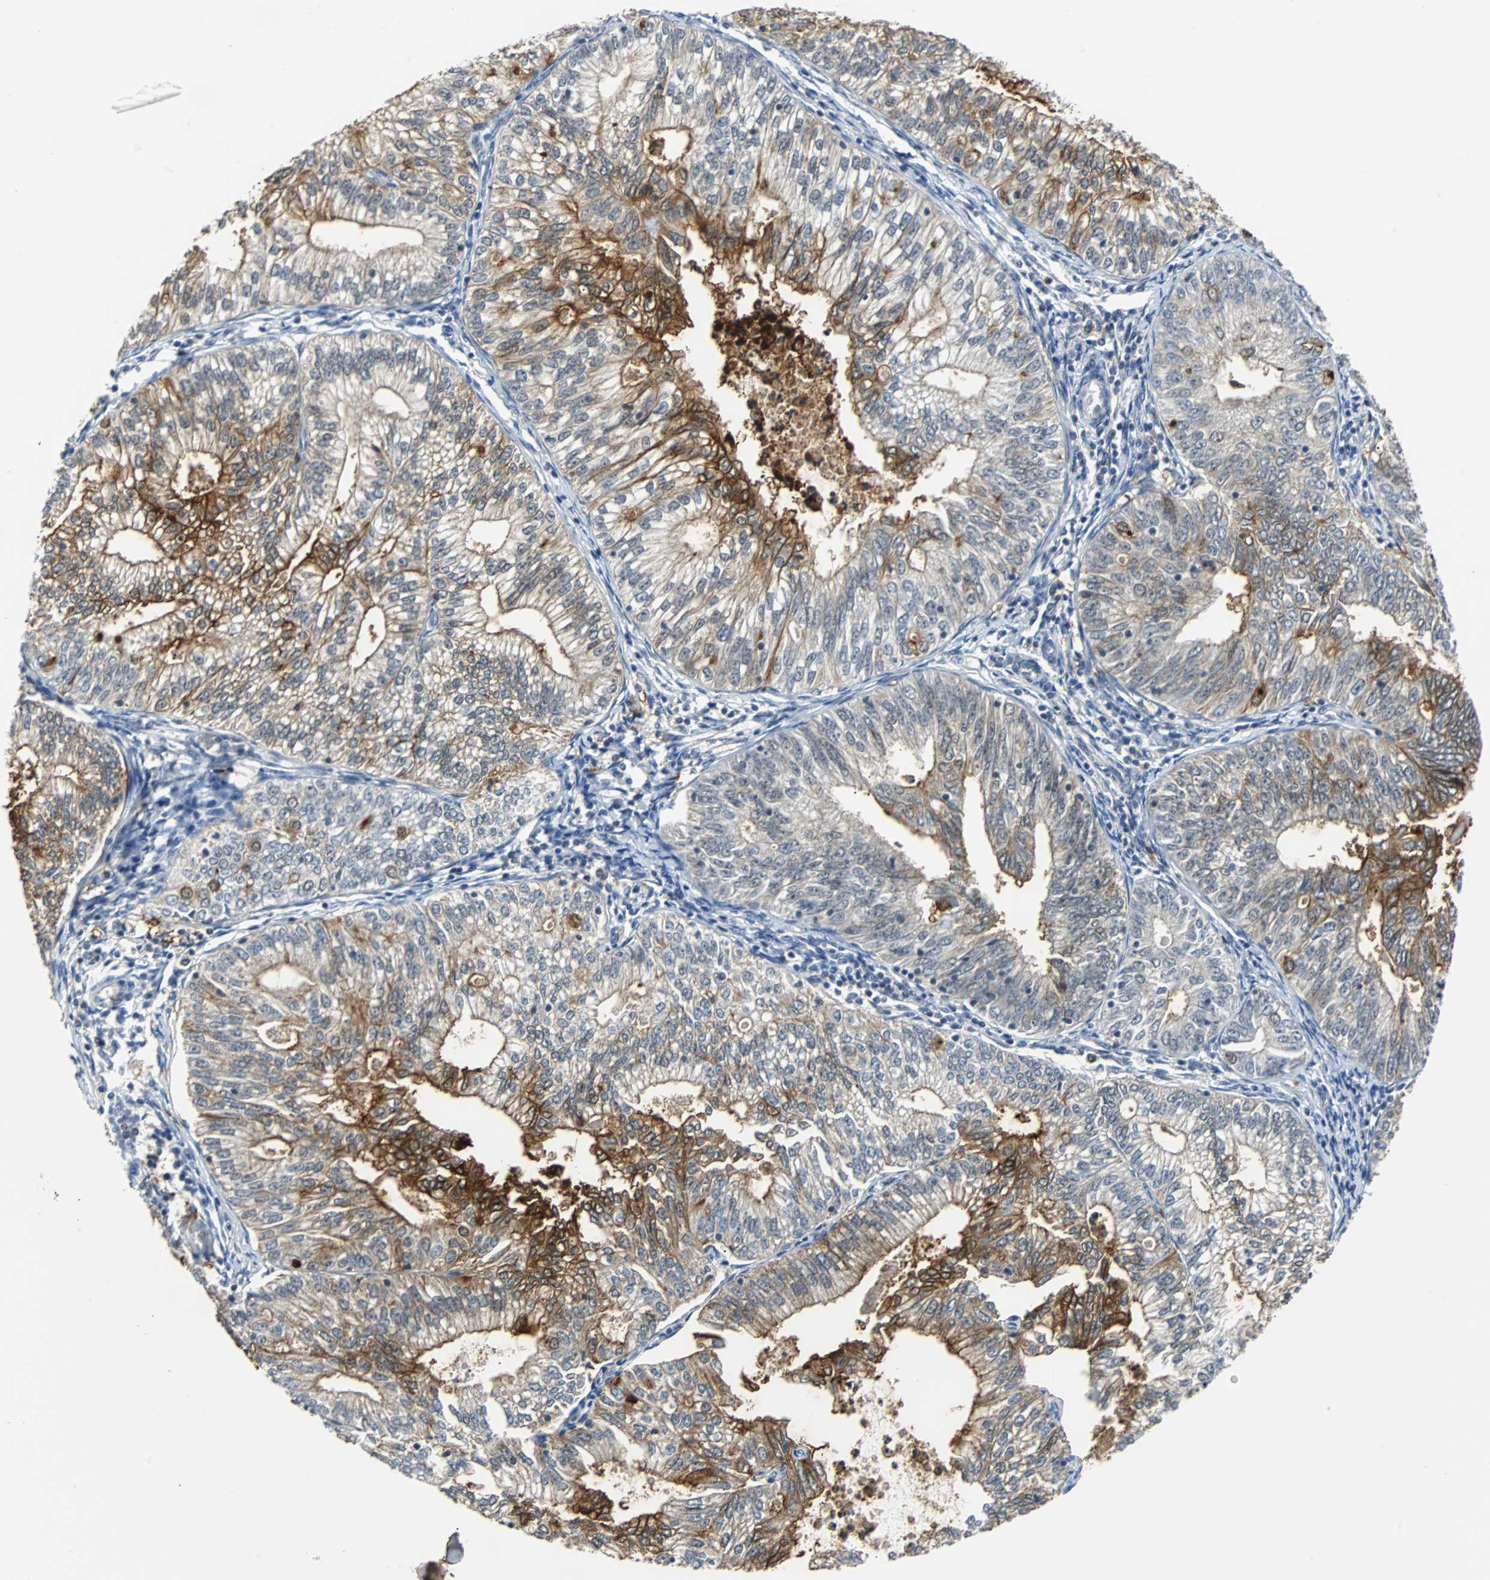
{"staining": {"intensity": "strong", "quantity": "25%-75%", "location": "cytoplasmic/membranous"}, "tissue": "endometrial cancer", "cell_type": "Tumor cells", "image_type": "cancer", "snomed": [{"axis": "morphology", "description": "Adenocarcinoma, NOS"}, {"axis": "topography", "description": "Endometrium"}], "caption": "Human endometrial cancer stained with a brown dye shows strong cytoplasmic/membranous positive staining in approximately 25%-75% of tumor cells.", "gene": "SIRT1", "patient": {"sex": "female", "age": 69}}